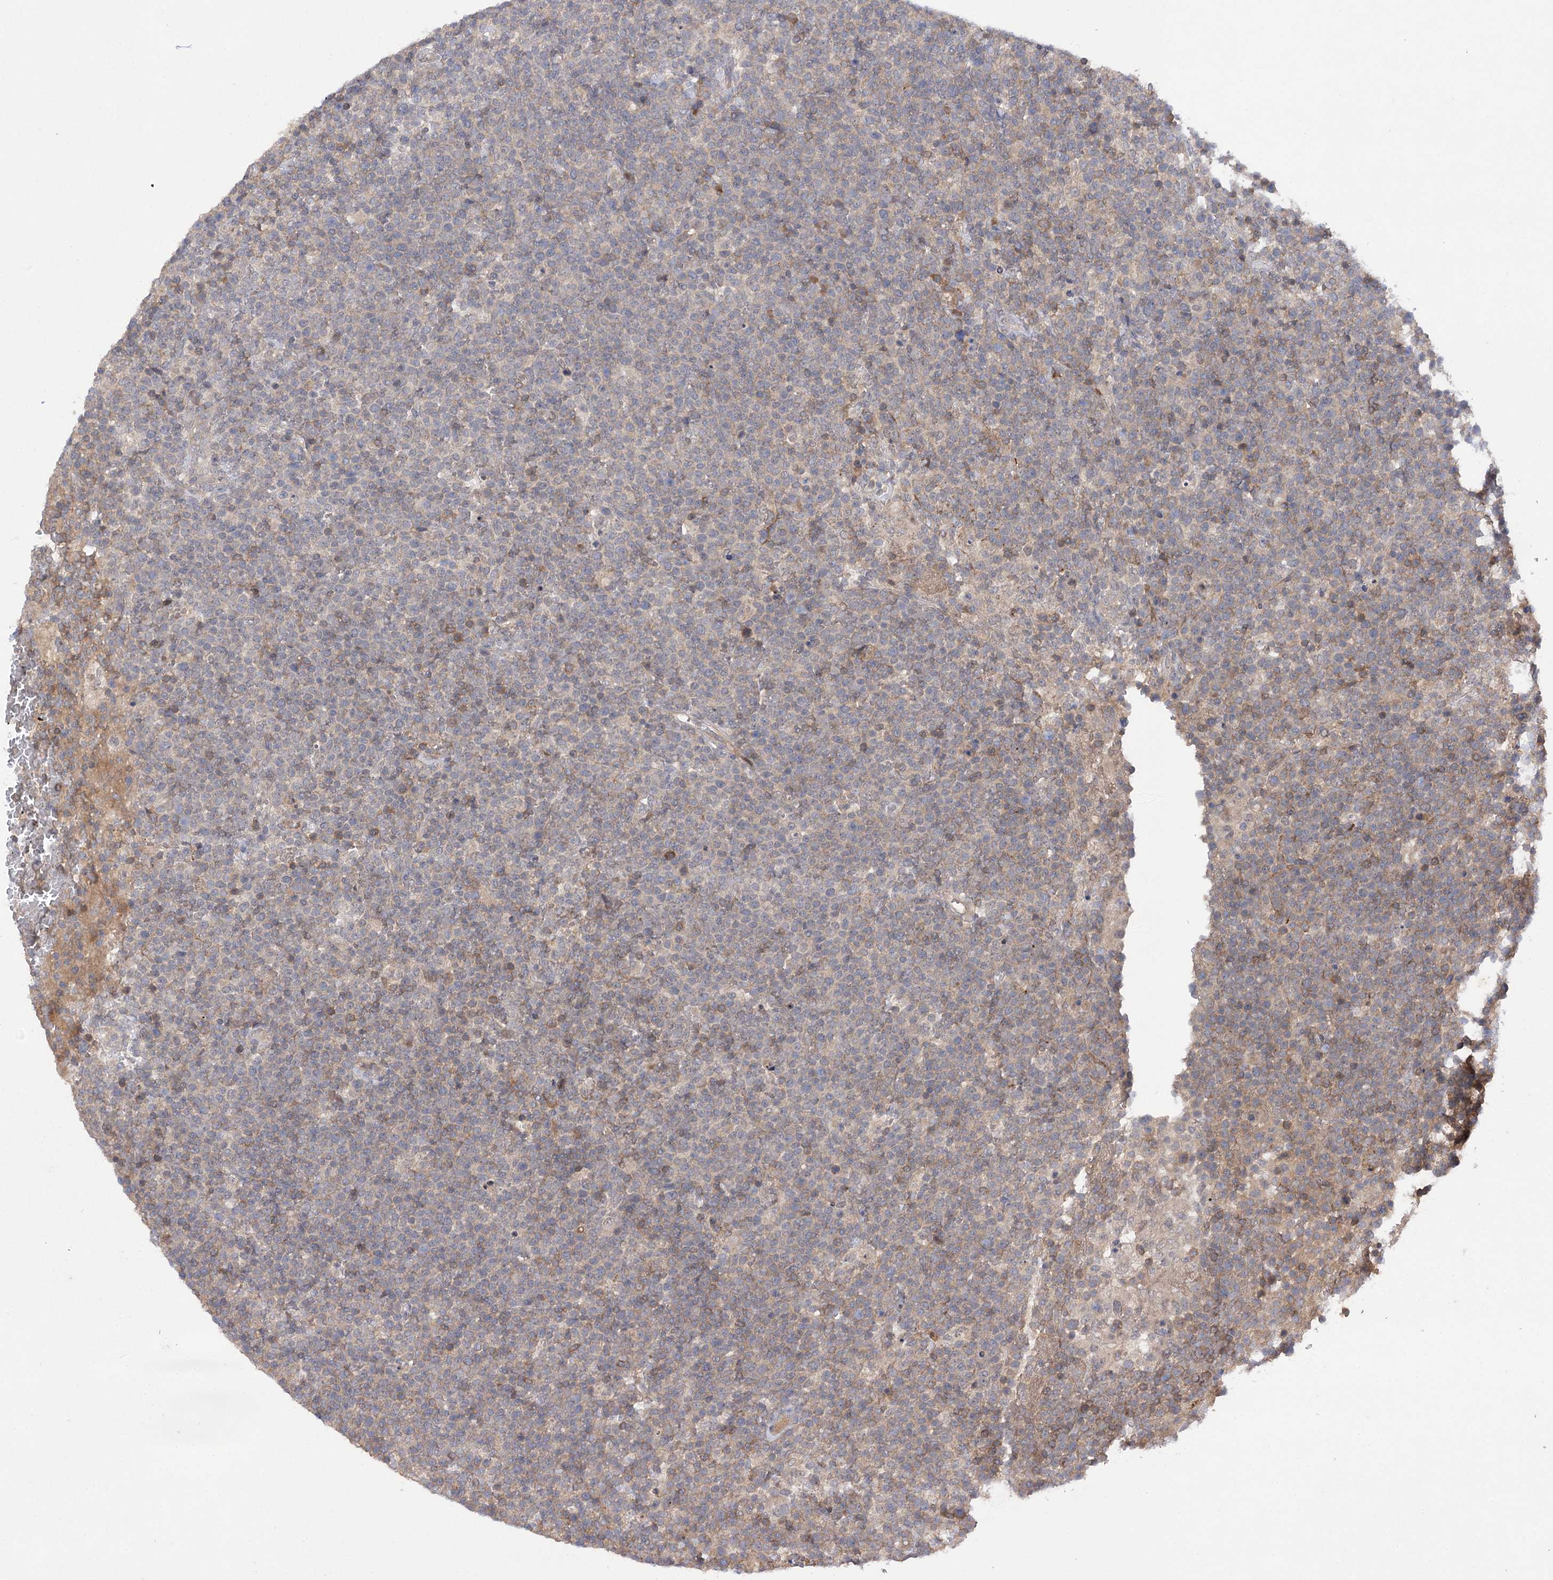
{"staining": {"intensity": "moderate", "quantity": "25%-75%", "location": "cytoplasmic/membranous"}, "tissue": "lymphoma", "cell_type": "Tumor cells", "image_type": "cancer", "snomed": [{"axis": "morphology", "description": "Malignant lymphoma, non-Hodgkin's type, High grade"}, {"axis": "topography", "description": "Lymph node"}], "caption": "Protein analysis of lymphoma tissue demonstrates moderate cytoplasmic/membranous positivity in about 25%-75% of tumor cells. (brown staining indicates protein expression, while blue staining denotes nuclei).", "gene": "BCR", "patient": {"sex": "male", "age": 61}}